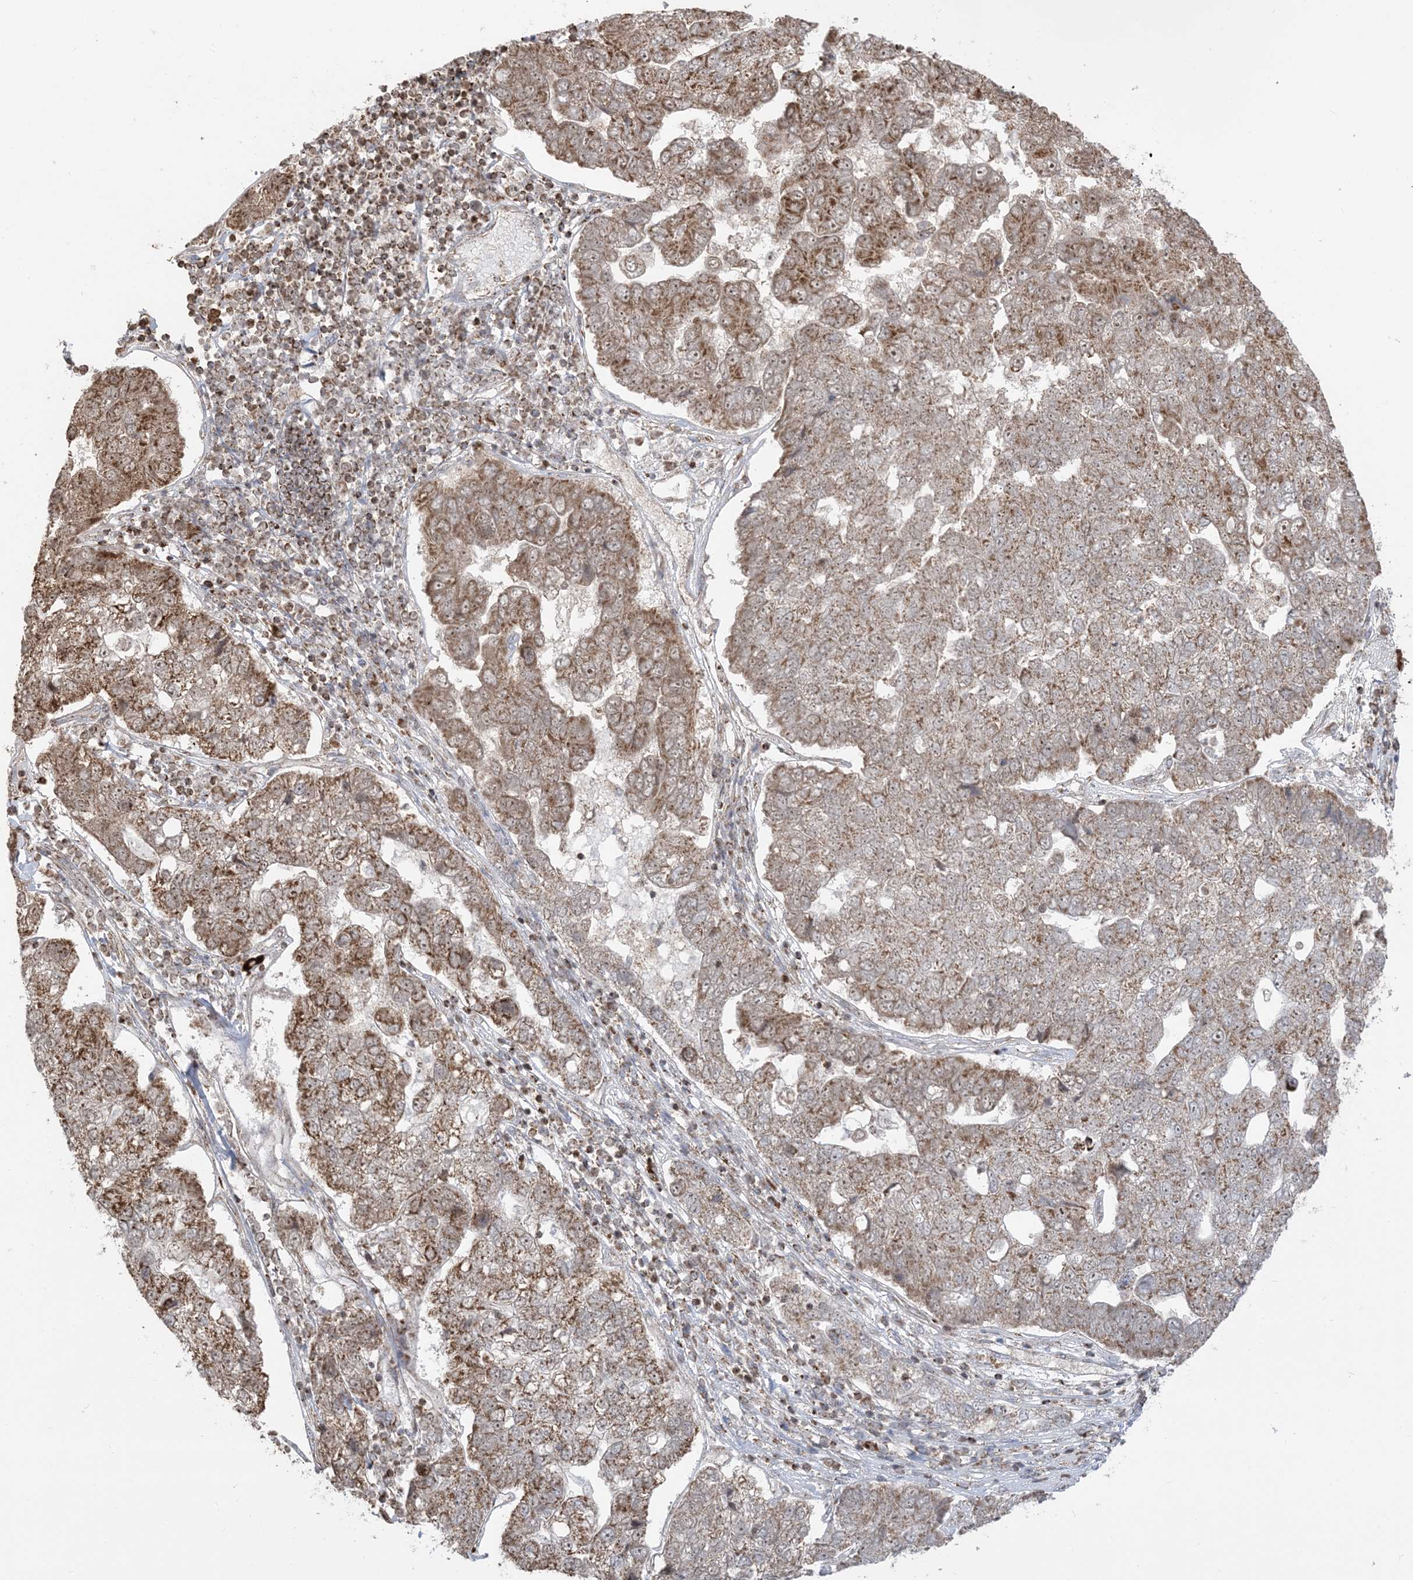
{"staining": {"intensity": "moderate", "quantity": ">75%", "location": "cytoplasmic/membranous,nuclear"}, "tissue": "pancreatic cancer", "cell_type": "Tumor cells", "image_type": "cancer", "snomed": [{"axis": "morphology", "description": "Adenocarcinoma, NOS"}, {"axis": "topography", "description": "Pancreas"}], "caption": "IHC image of neoplastic tissue: pancreatic adenocarcinoma stained using immunohistochemistry demonstrates medium levels of moderate protein expression localized specifically in the cytoplasmic/membranous and nuclear of tumor cells, appearing as a cytoplasmic/membranous and nuclear brown color.", "gene": "MAPKBP1", "patient": {"sex": "female", "age": 61}}